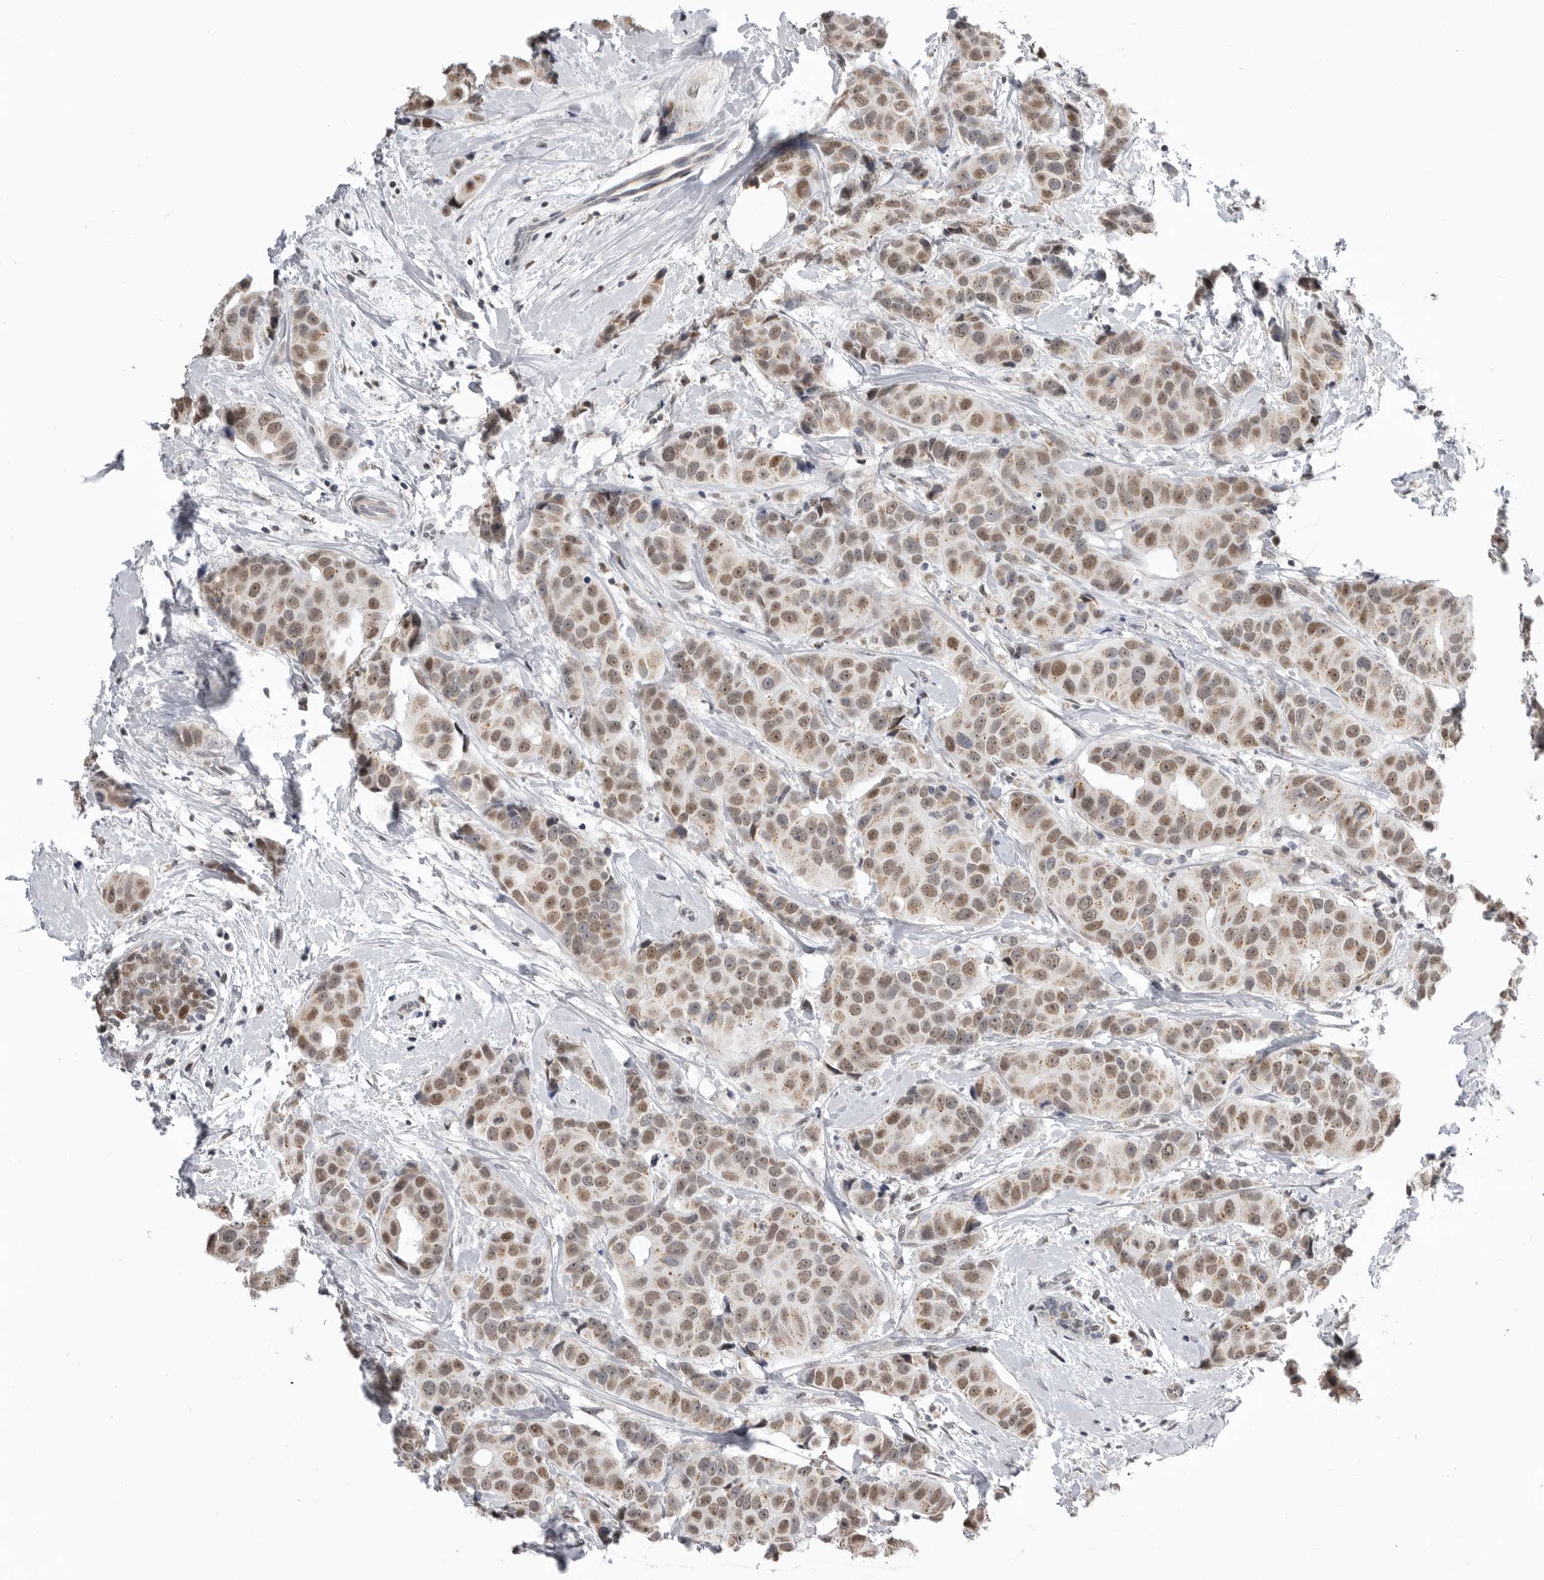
{"staining": {"intensity": "moderate", "quantity": ">75%", "location": "nuclear"}, "tissue": "breast cancer", "cell_type": "Tumor cells", "image_type": "cancer", "snomed": [{"axis": "morphology", "description": "Normal tissue, NOS"}, {"axis": "morphology", "description": "Duct carcinoma"}, {"axis": "topography", "description": "Breast"}], "caption": "The immunohistochemical stain highlights moderate nuclear staining in tumor cells of intraductal carcinoma (breast) tissue. The staining is performed using DAB (3,3'-diaminobenzidine) brown chromogen to label protein expression. The nuclei are counter-stained blue using hematoxylin.", "gene": "SMARCC1", "patient": {"sex": "female", "age": 39}}